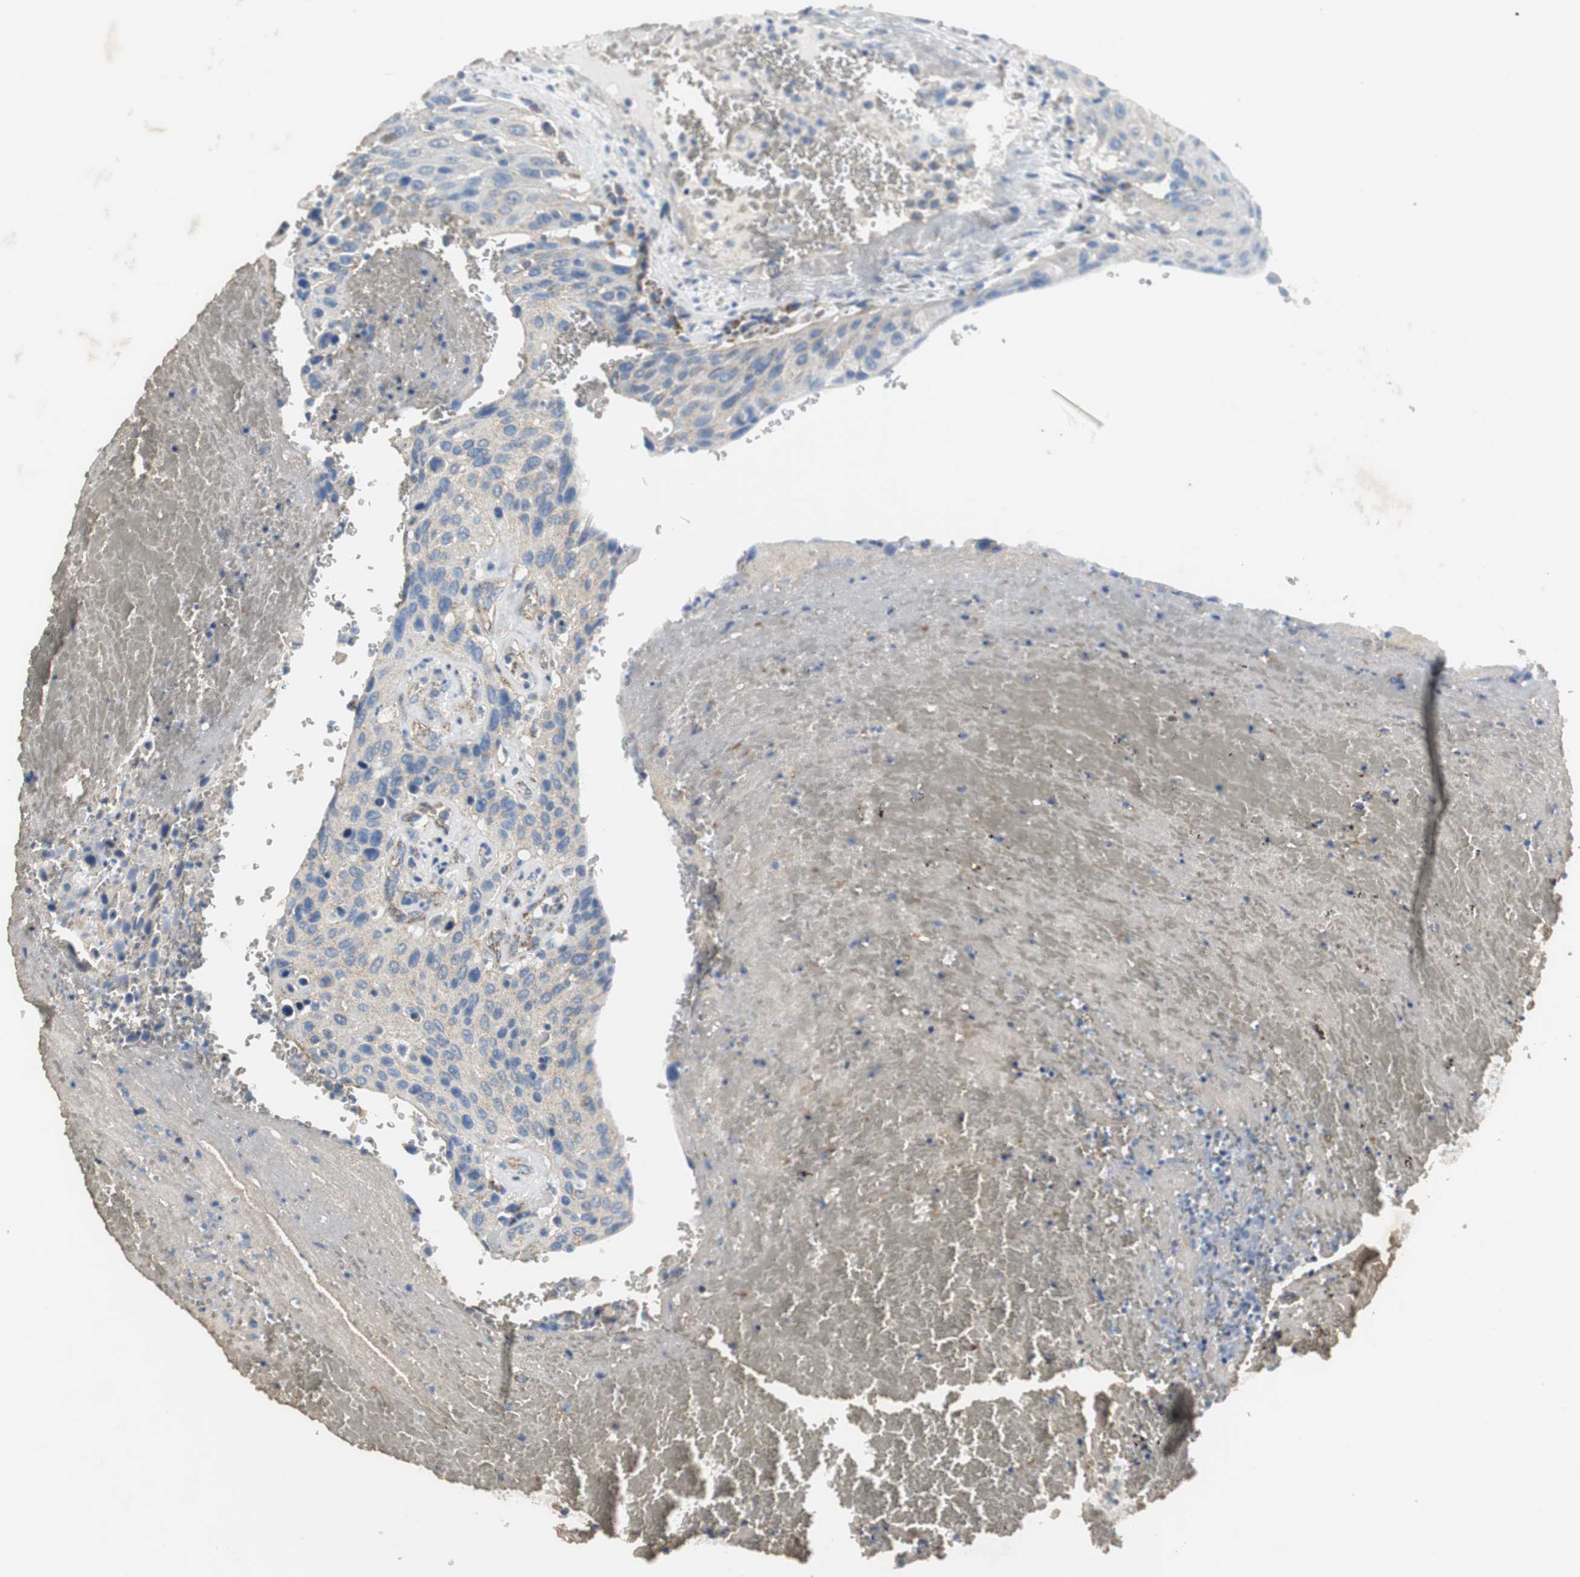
{"staining": {"intensity": "weak", "quantity": "25%-75%", "location": "cytoplasmic/membranous"}, "tissue": "urothelial cancer", "cell_type": "Tumor cells", "image_type": "cancer", "snomed": [{"axis": "morphology", "description": "Urothelial carcinoma, High grade"}, {"axis": "topography", "description": "Urinary bladder"}], "caption": "Weak cytoplasmic/membranous expression is appreciated in approximately 25%-75% of tumor cells in high-grade urothelial carcinoma. The staining was performed using DAB to visualize the protein expression in brown, while the nuclei were stained in blue with hematoxylin (Magnification: 20x).", "gene": "NNT", "patient": {"sex": "male", "age": 66}}